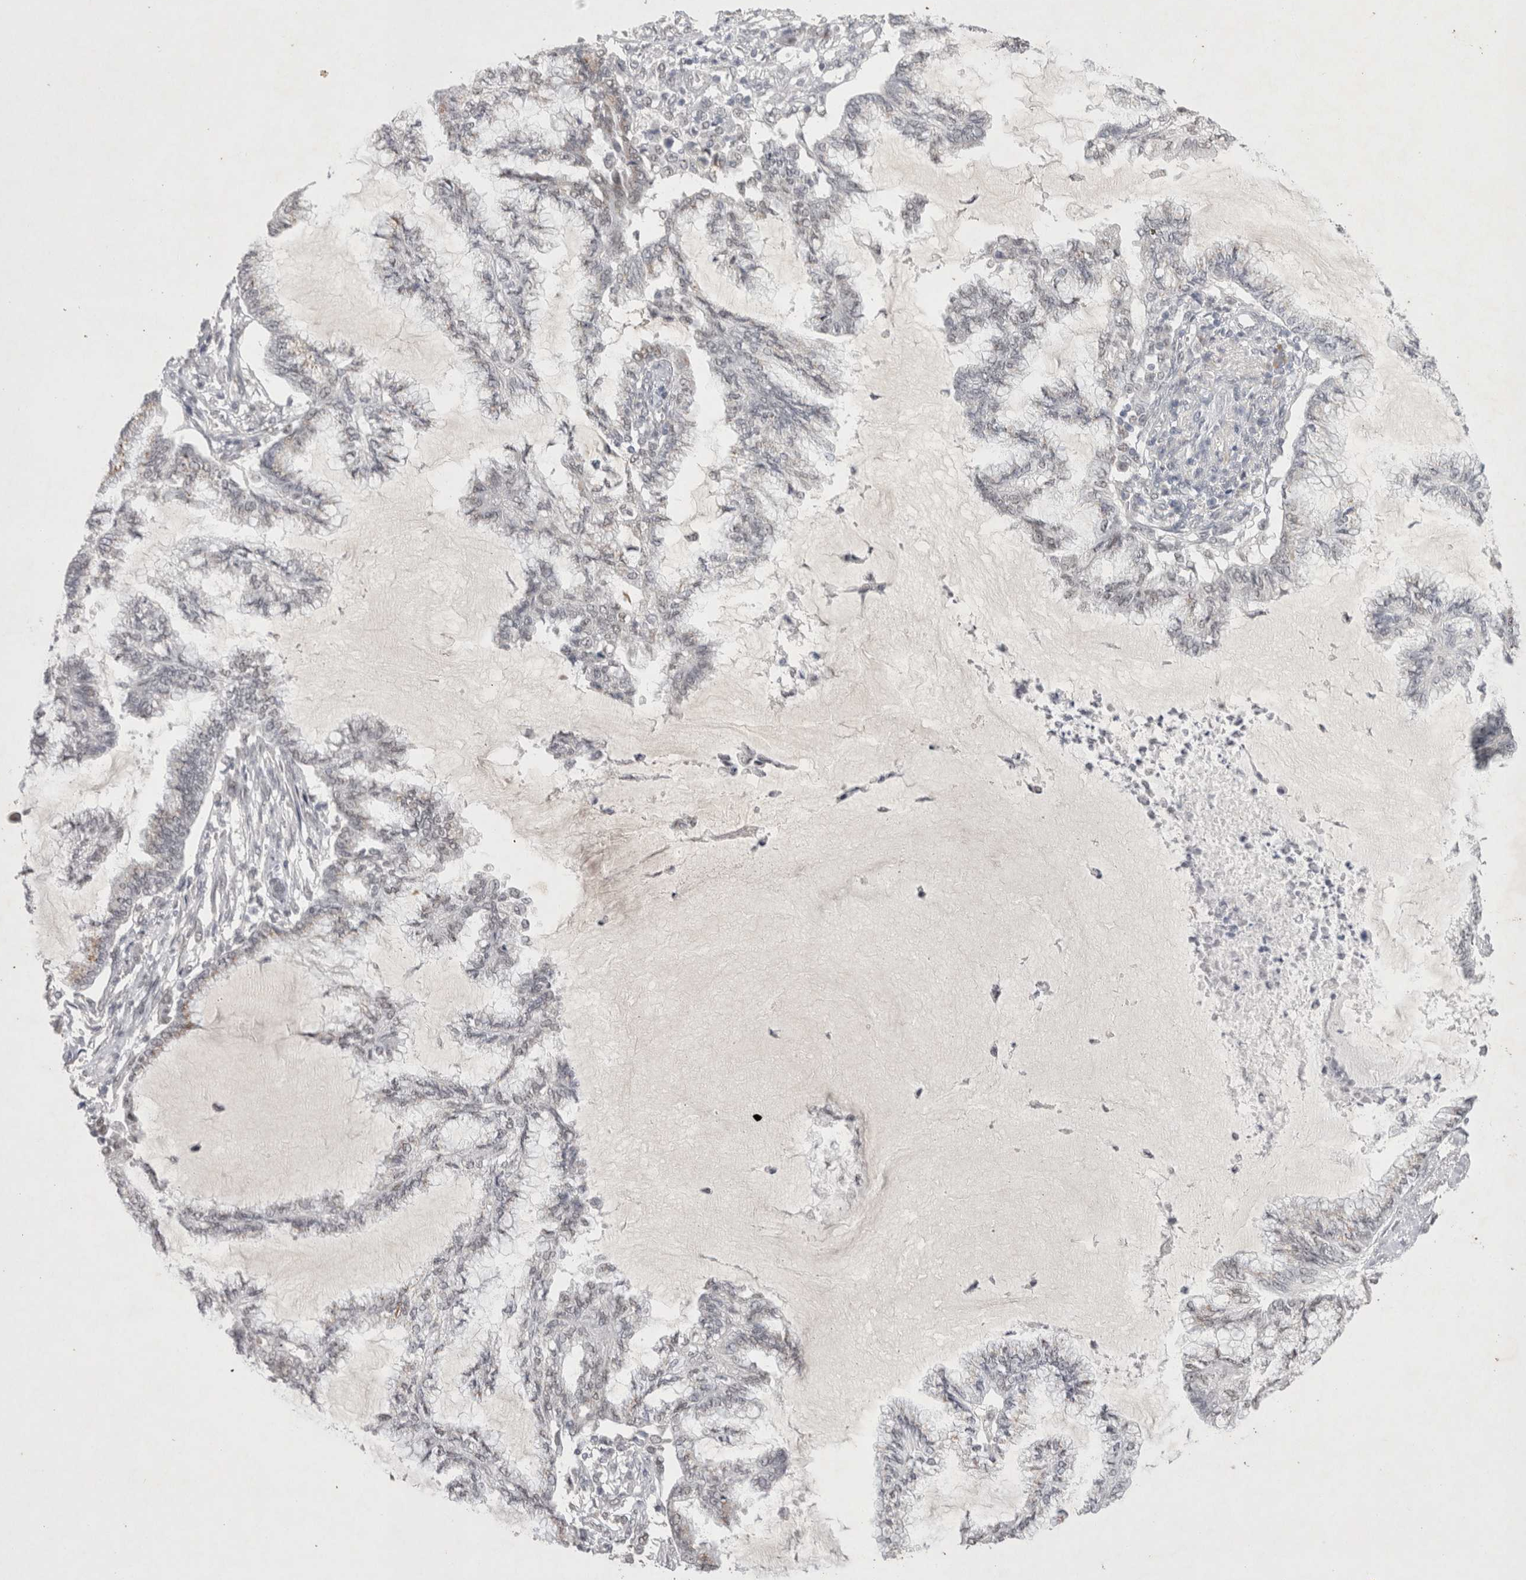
{"staining": {"intensity": "weak", "quantity": "<25%", "location": "cytoplasmic/membranous,nuclear"}, "tissue": "endometrial cancer", "cell_type": "Tumor cells", "image_type": "cancer", "snomed": [{"axis": "morphology", "description": "Adenocarcinoma, NOS"}, {"axis": "topography", "description": "Endometrium"}], "caption": "Immunohistochemistry (IHC) of human adenocarcinoma (endometrial) exhibits no expression in tumor cells.", "gene": "RECQL4", "patient": {"sex": "female", "age": 86}}